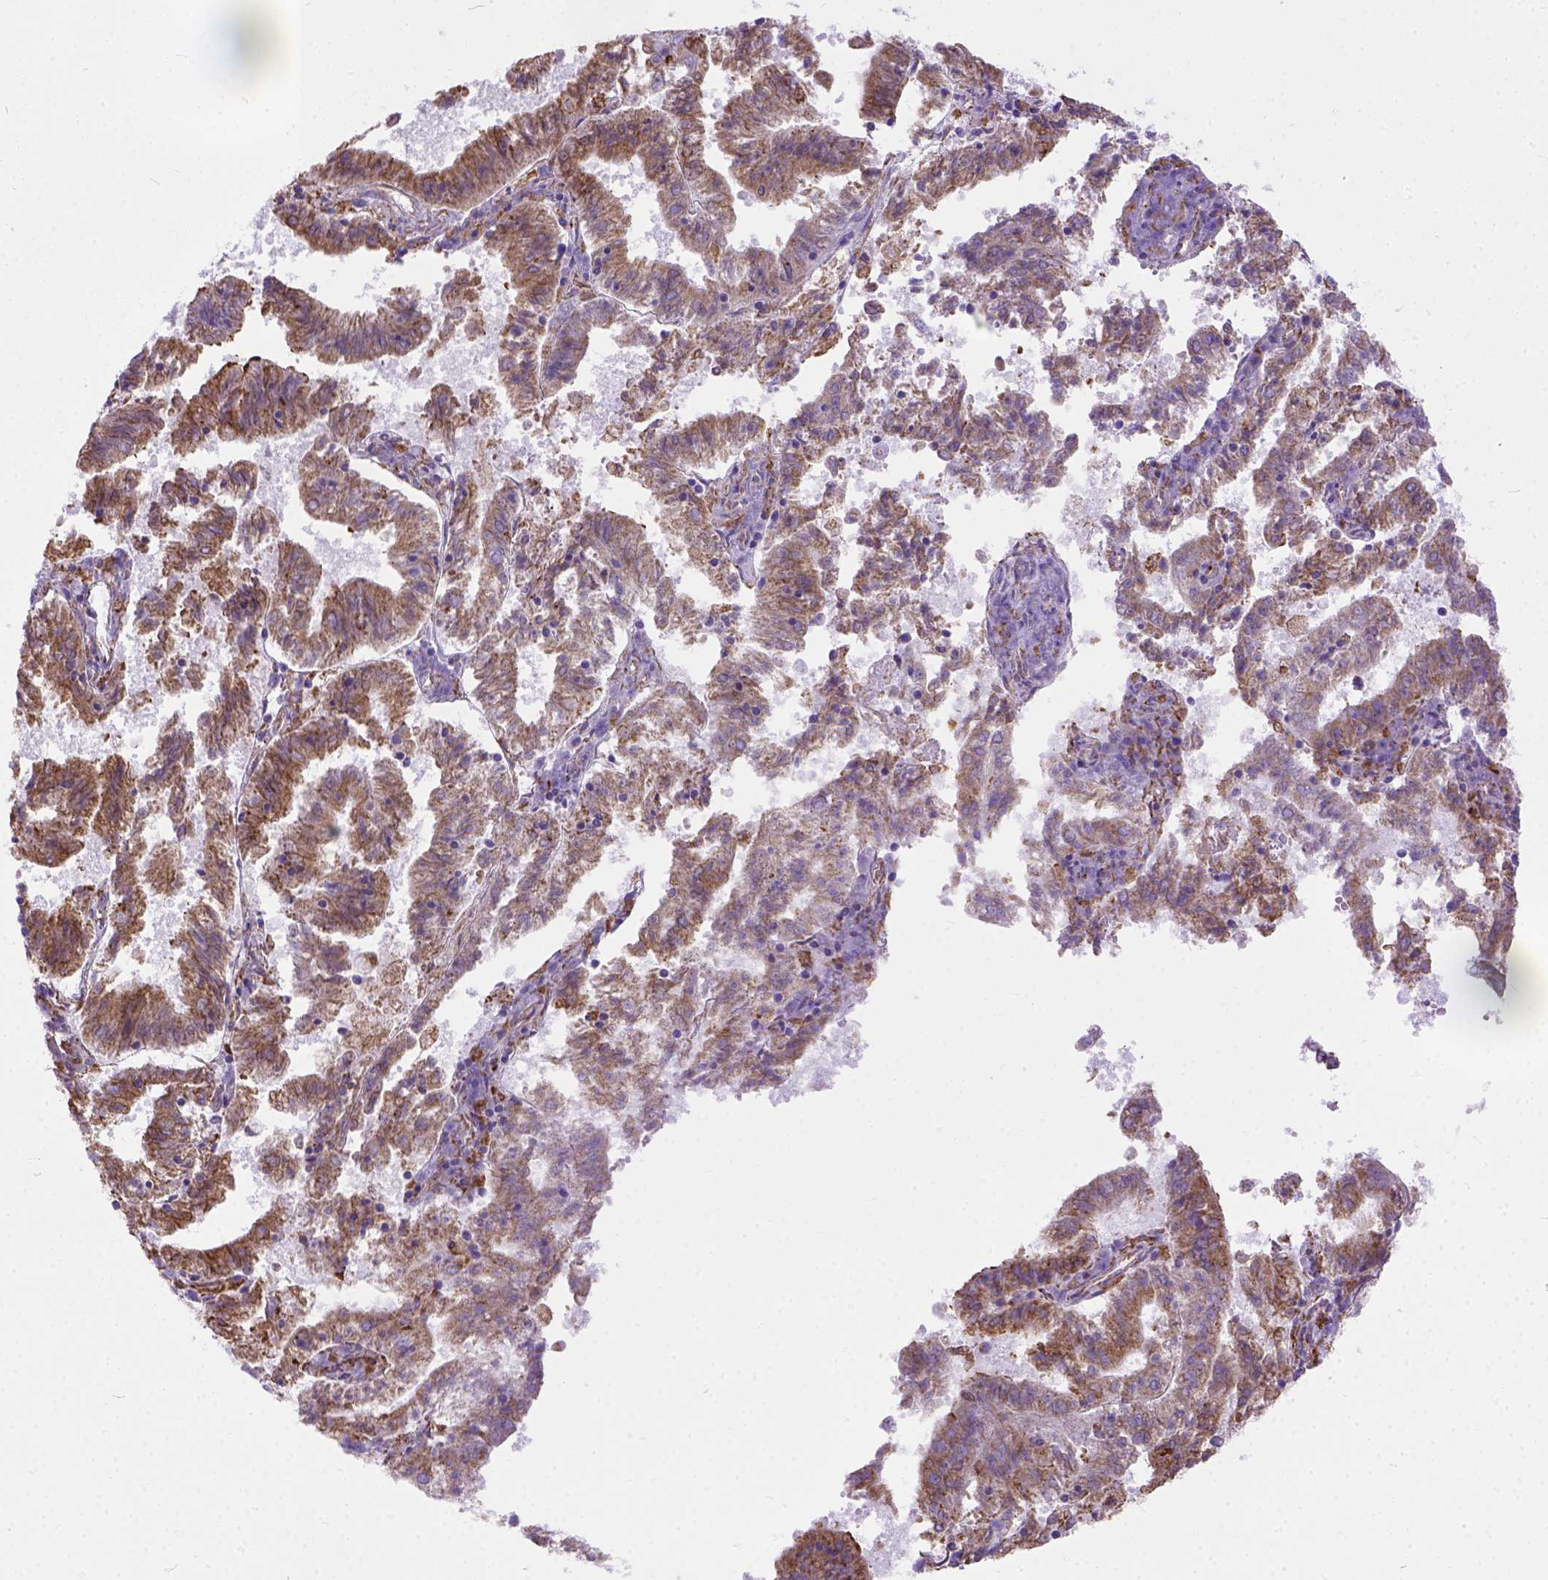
{"staining": {"intensity": "moderate", "quantity": ">75%", "location": "cytoplasmic/membranous"}, "tissue": "endometrial cancer", "cell_type": "Tumor cells", "image_type": "cancer", "snomed": [{"axis": "morphology", "description": "Adenocarcinoma, NOS"}, {"axis": "topography", "description": "Endometrium"}], "caption": "Endometrial cancer (adenocarcinoma) stained with DAB (3,3'-diaminobenzidine) IHC exhibits medium levels of moderate cytoplasmic/membranous staining in about >75% of tumor cells.", "gene": "PLK4", "patient": {"sex": "female", "age": 82}}